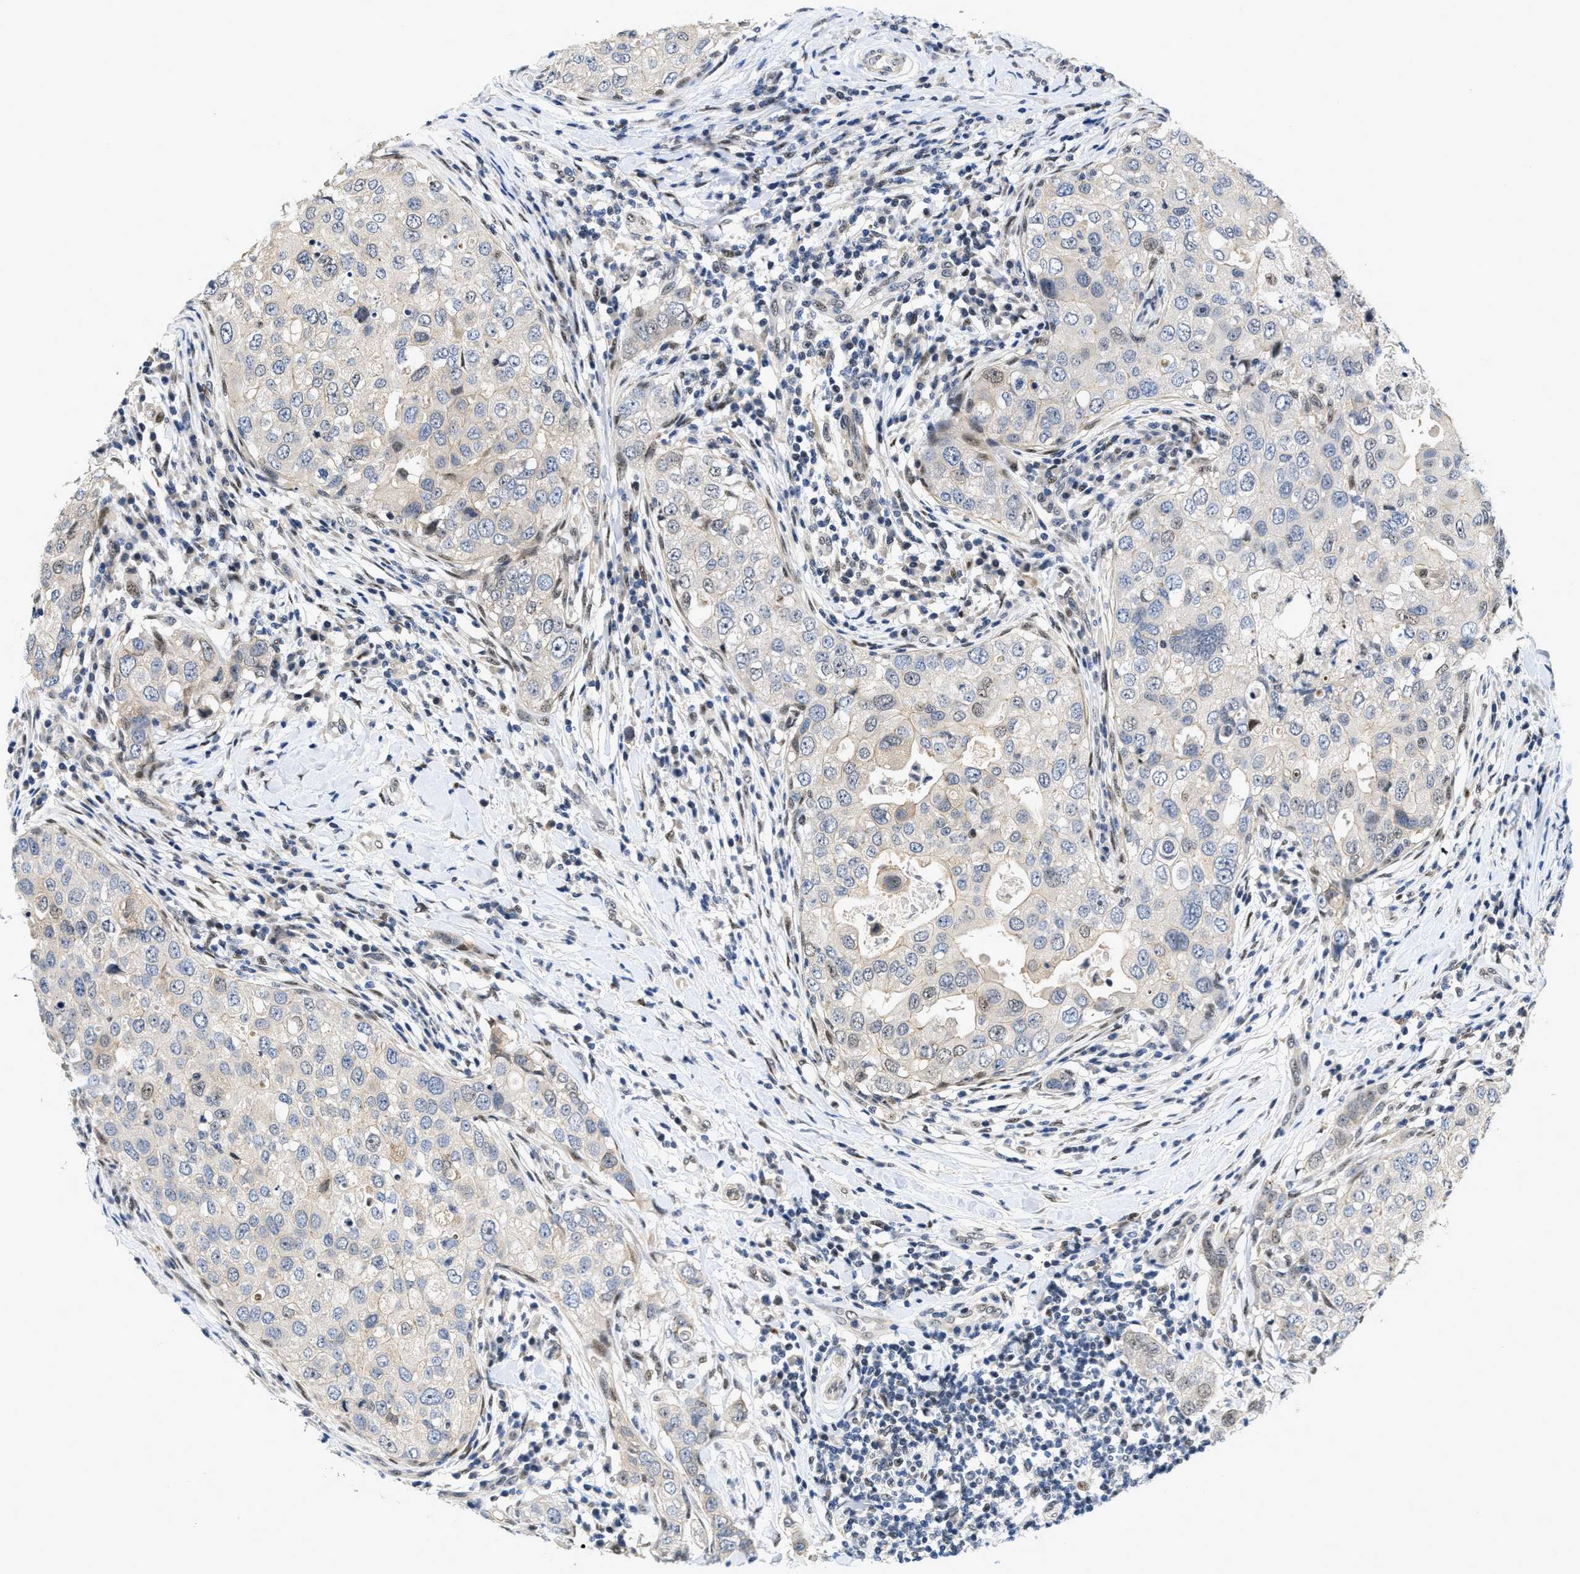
{"staining": {"intensity": "negative", "quantity": "none", "location": "none"}, "tissue": "breast cancer", "cell_type": "Tumor cells", "image_type": "cancer", "snomed": [{"axis": "morphology", "description": "Duct carcinoma"}, {"axis": "topography", "description": "Breast"}], "caption": "This is a histopathology image of immunohistochemistry (IHC) staining of breast intraductal carcinoma, which shows no expression in tumor cells.", "gene": "VIP", "patient": {"sex": "female", "age": 27}}